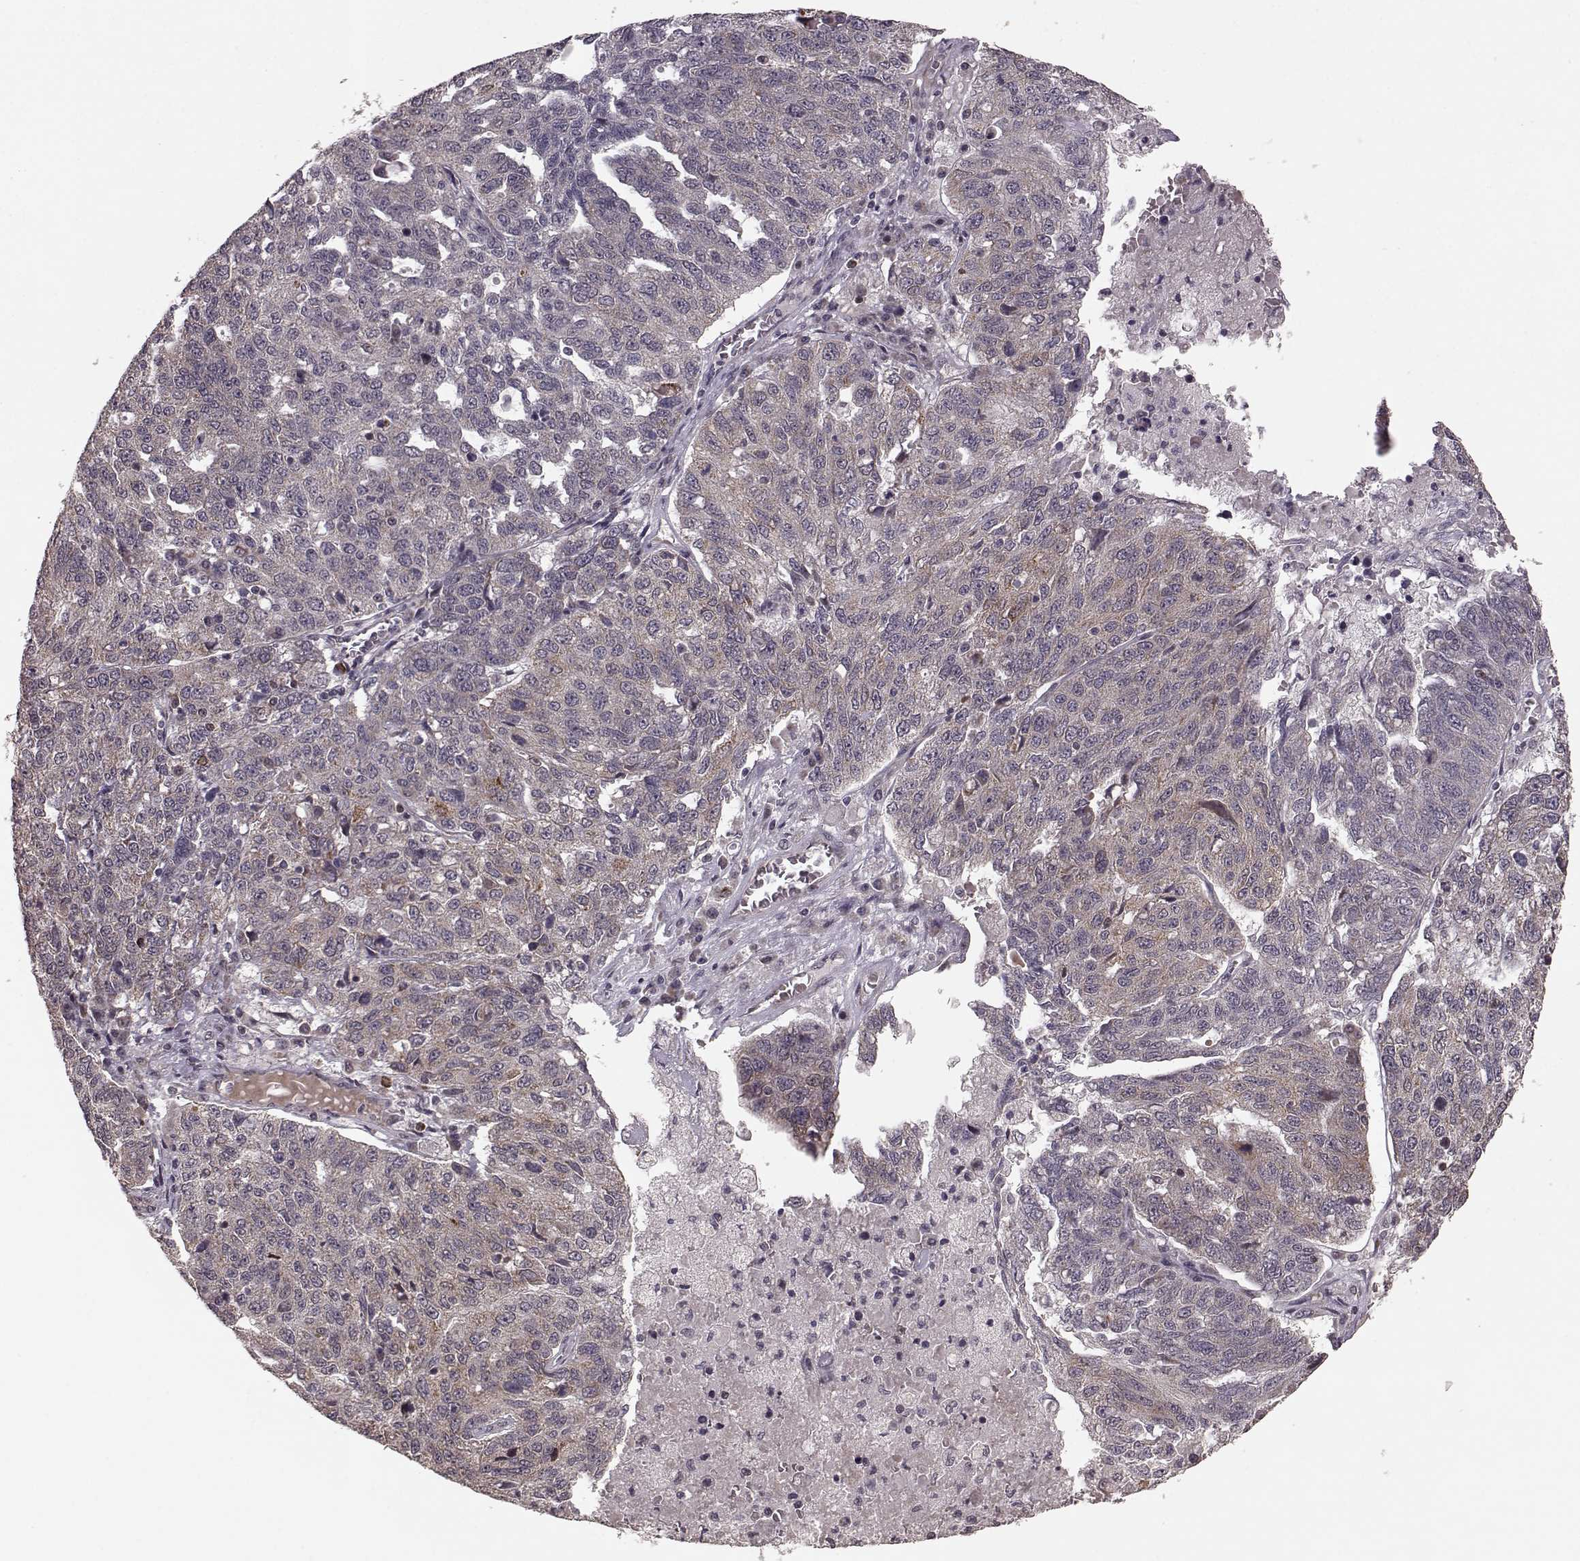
{"staining": {"intensity": "weak", "quantity": ">75%", "location": "cytoplasmic/membranous"}, "tissue": "ovarian cancer", "cell_type": "Tumor cells", "image_type": "cancer", "snomed": [{"axis": "morphology", "description": "Cystadenocarcinoma, serous, NOS"}, {"axis": "topography", "description": "Ovary"}], "caption": "Protein expression analysis of serous cystadenocarcinoma (ovarian) shows weak cytoplasmic/membranous positivity in approximately >75% of tumor cells.", "gene": "ELOVL5", "patient": {"sex": "female", "age": 71}}